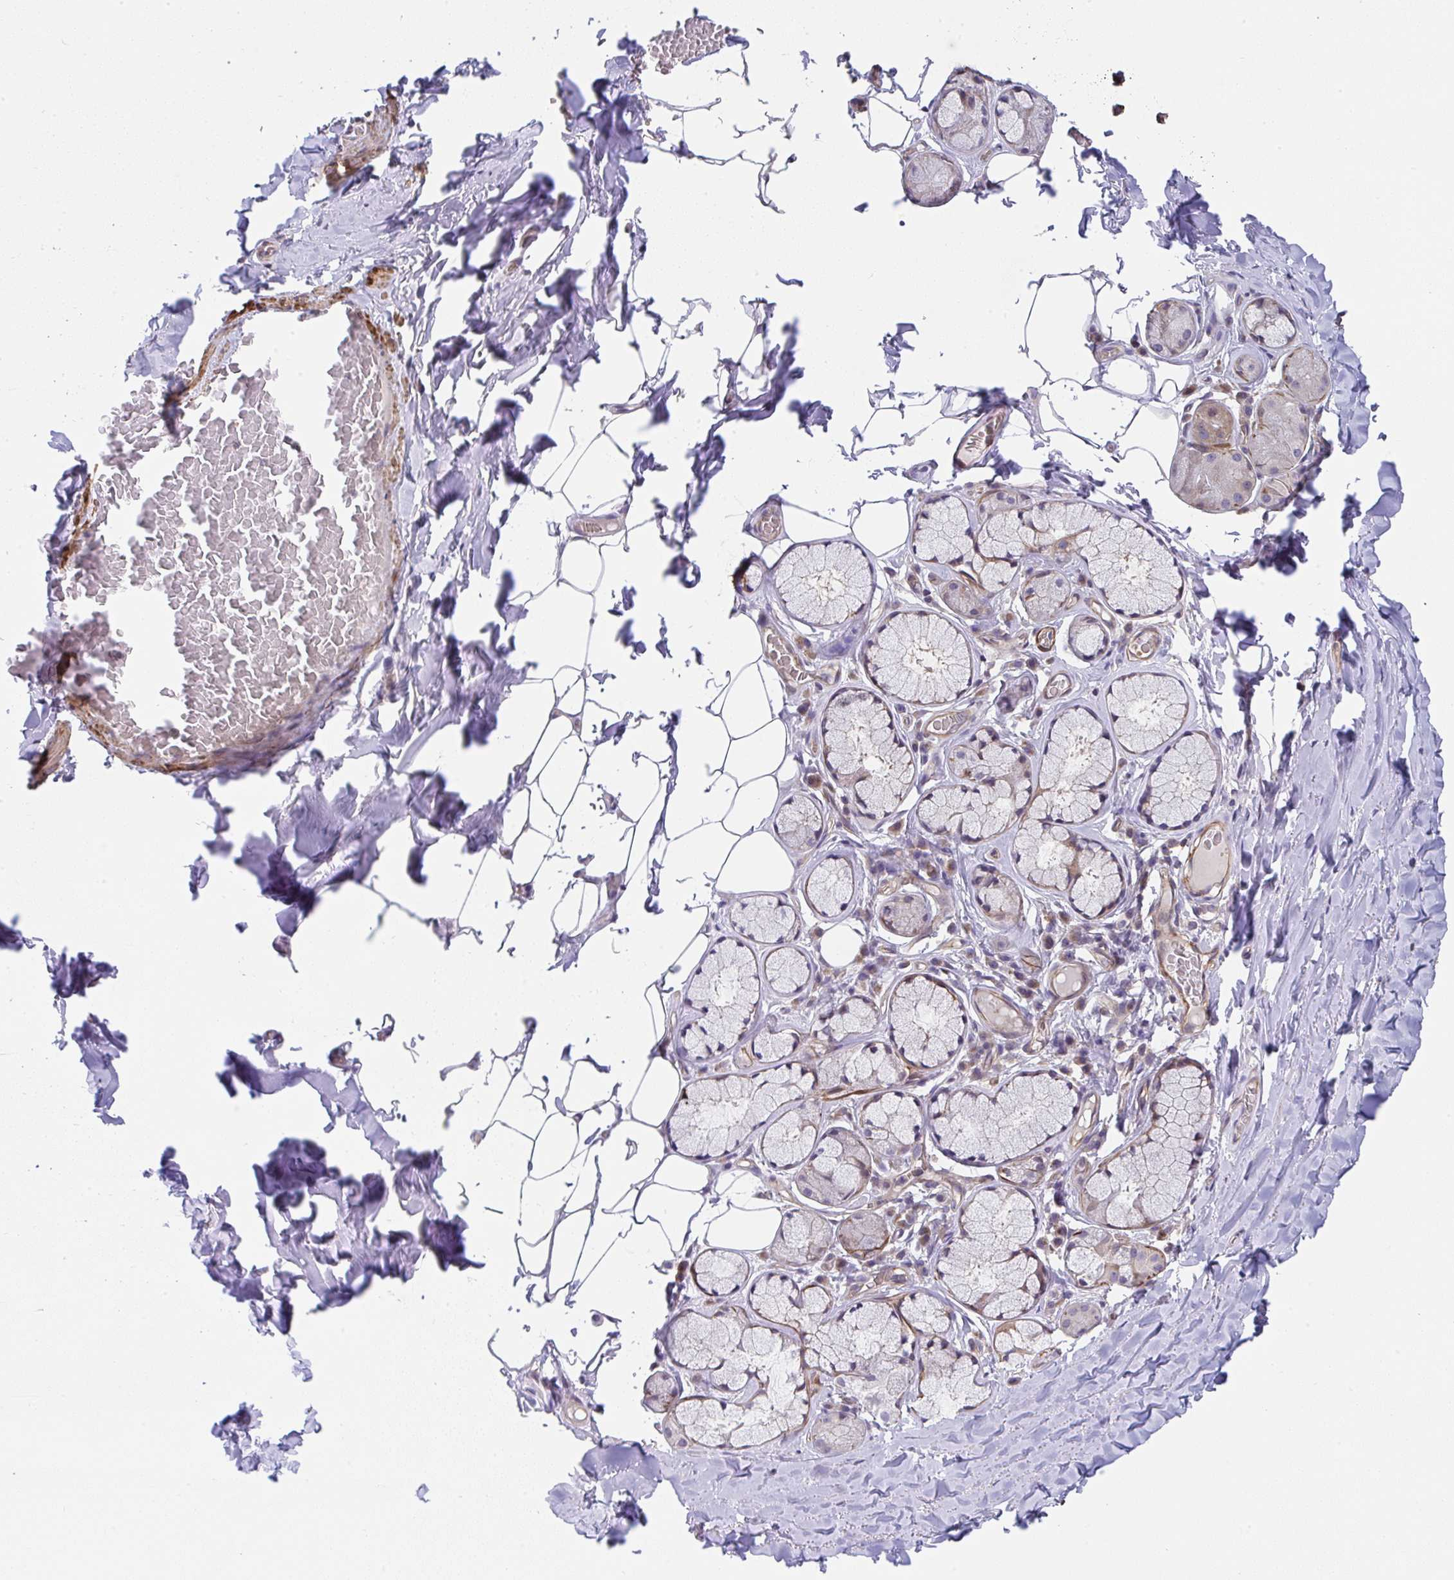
{"staining": {"intensity": "negative", "quantity": "none", "location": "none"}, "tissue": "adipose tissue", "cell_type": "Adipocytes", "image_type": "normal", "snomed": [{"axis": "morphology", "description": "Normal tissue, NOS"}, {"axis": "topography", "description": "Cartilage tissue"}, {"axis": "topography", "description": "Bronchus"}, {"axis": "topography", "description": "Peripheral nerve tissue"}], "caption": "Immunohistochemistry (IHC) photomicrograph of unremarkable adipose tissue: adipose tissue stained with DAB (3,3'-diaminobenzidine) exhibits no significant protein staining in adipocytes. Nuclei are stained in blue.", "gene": "ZNF696", "patient": {"sex": "male", "age": 67}}